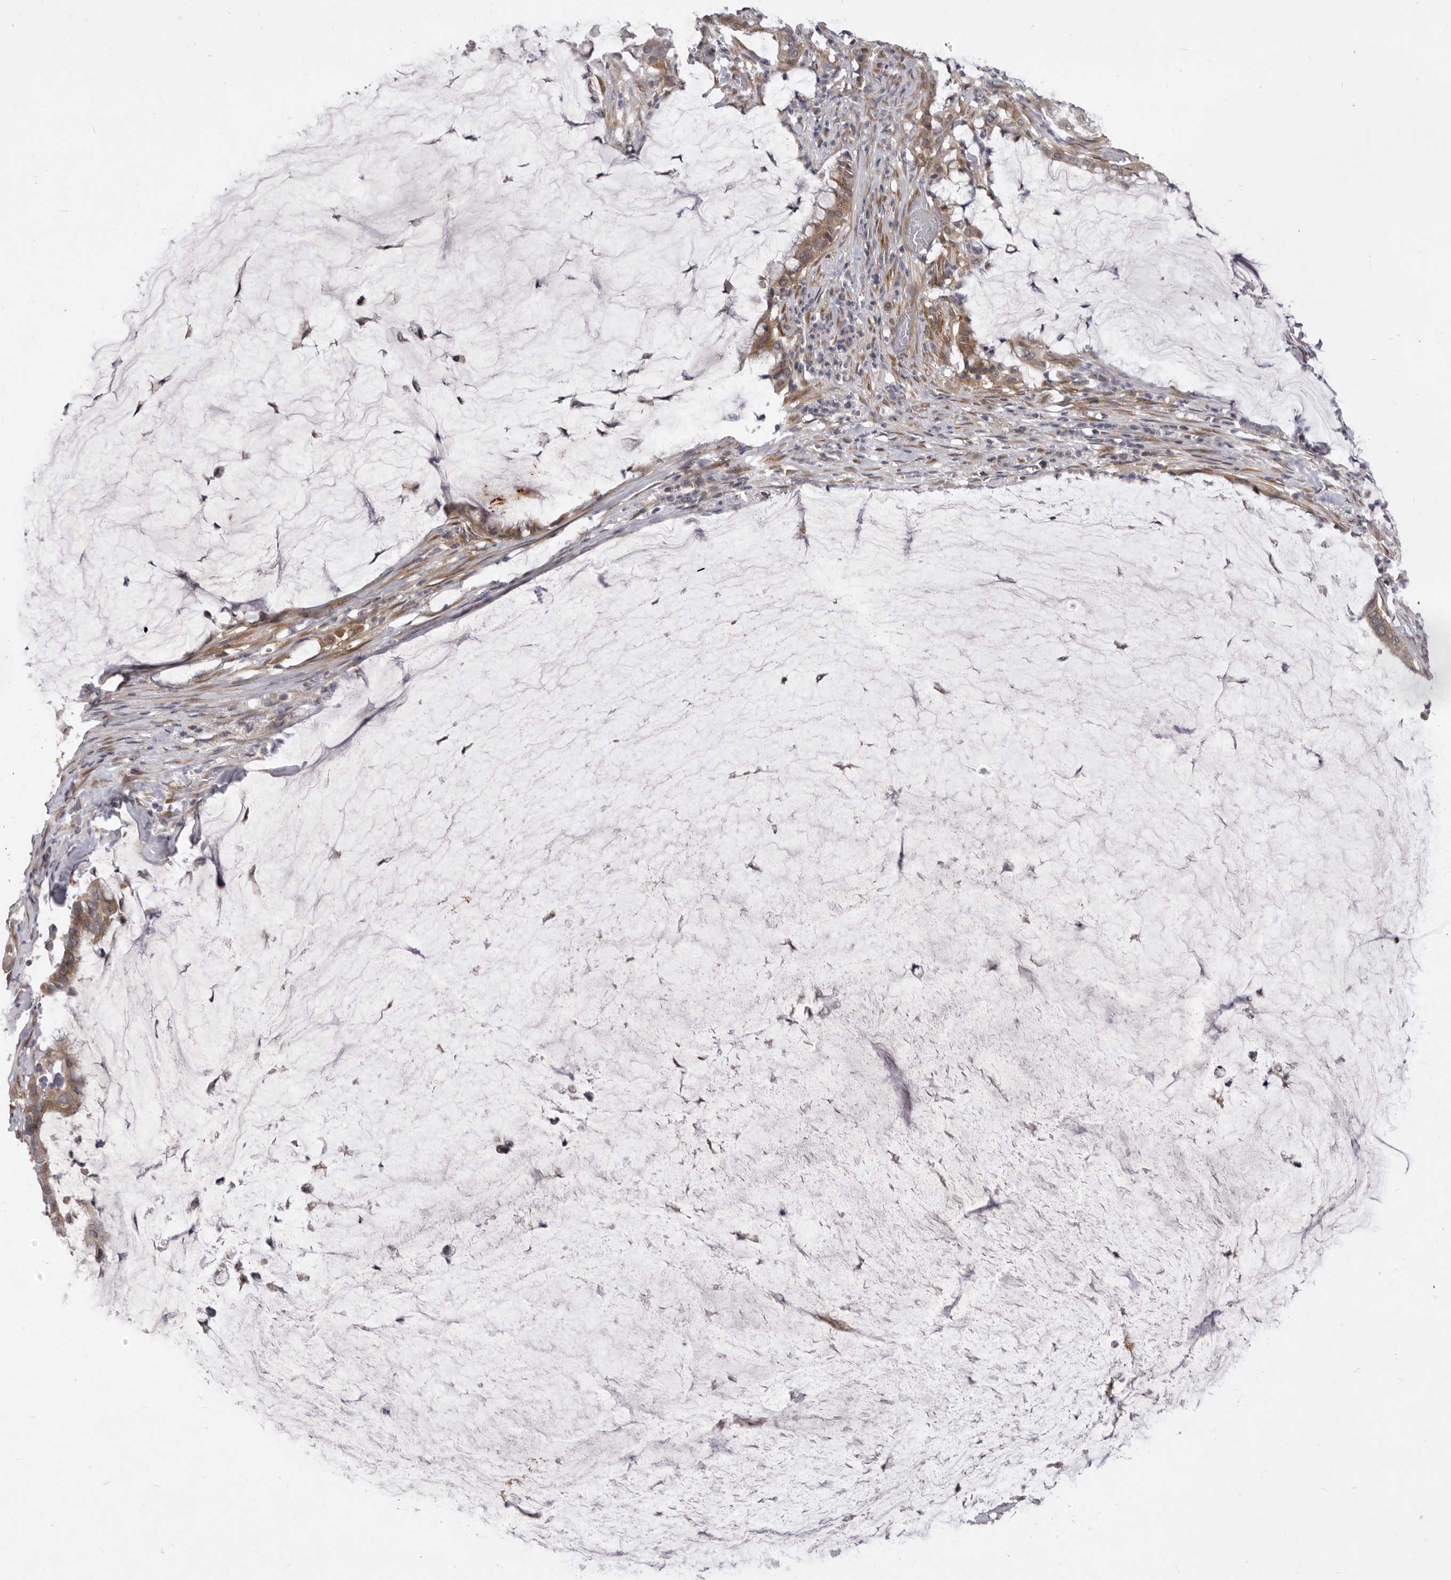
{"staining": {"intensity": "moderate", "quantity": ">75%", "location": "cytoplasmic/membranous"}, "tissue": "pancreatic cancer", "cell_type": "Tumor cells", "image_type": "cancer", "snomed": [{"axis": "morphology", "description": "Adenocarcinoma, NOS"}, {"axis": "topography", "description": "Pancreas"}], "caption": "Protein expression analysis of pancreatic cancer exhibits moderate cytoplasmic/membranous positivity in approximately >75% of tumor cells. (IHC, brightfield microscopy, high magnification).", "gene": "TBC1D8B", "patient": {"sex": "male", "age": 41}}